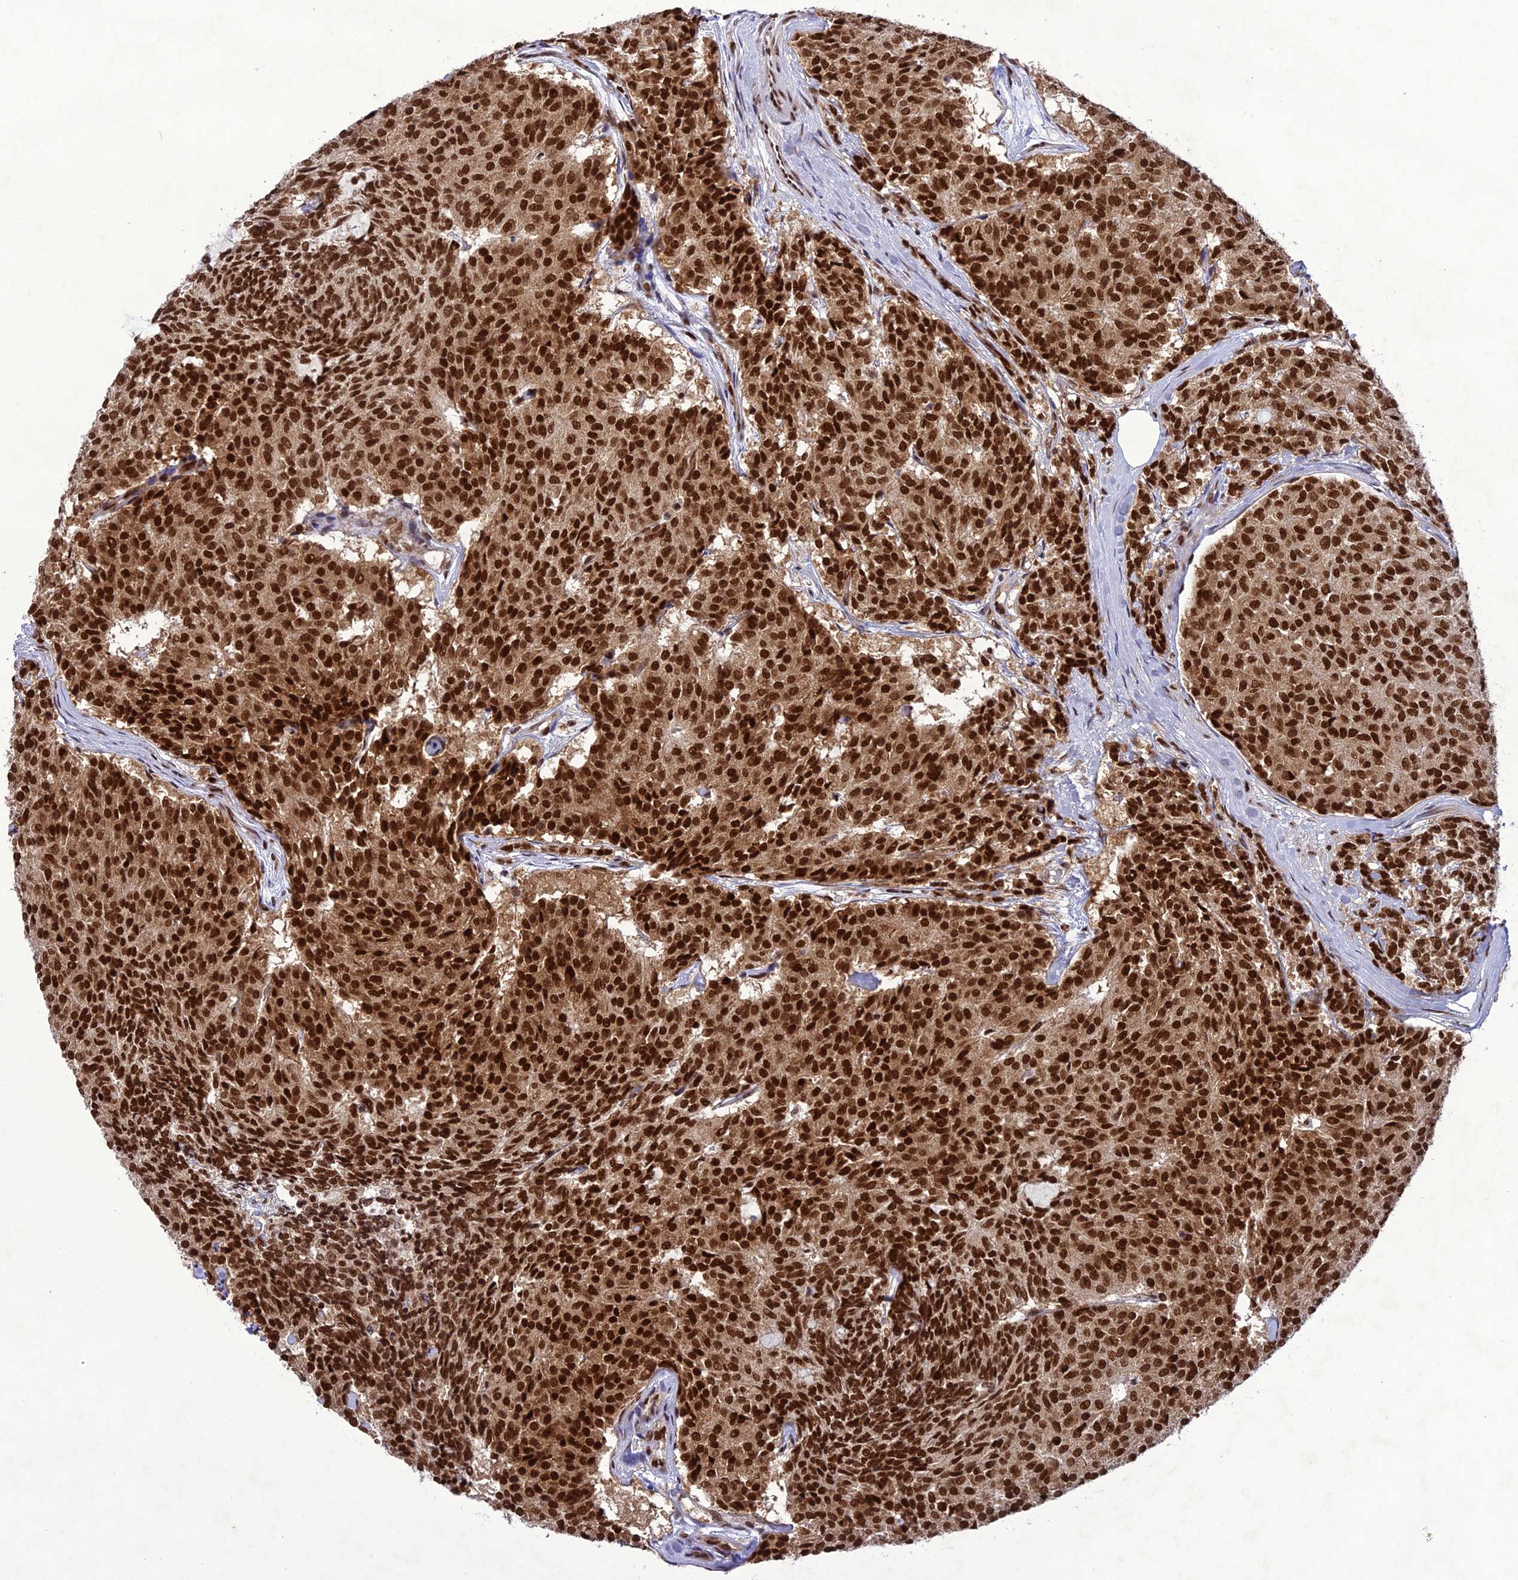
{"staining": {"intensity": "strong", "quantity": ">75%", "location": "nuclear"}, "tissue": "carcinoid", "cell_type": "Tumor cells", "image_type": "cancer", "snomed": [{"axis": "morphology", "description": "Carcinoid, malignant, NOS"}, {"axis": "topography", "description": "Pancreas"}], "caption": "DAB (3,3'-diaminobenzidine) immunohistochemical staining of malignant carcinoid shows strong nuclear protein positivity in about >75% of tumor cells. The staining is performed using DAB (3,3'-diaminobenzidine) brown chromogen to label protein expression. The nuclei are counter-stained blue using hematoxylin.", "gene": "DDX1", "patient": {"sex": "female", "age": 54}}